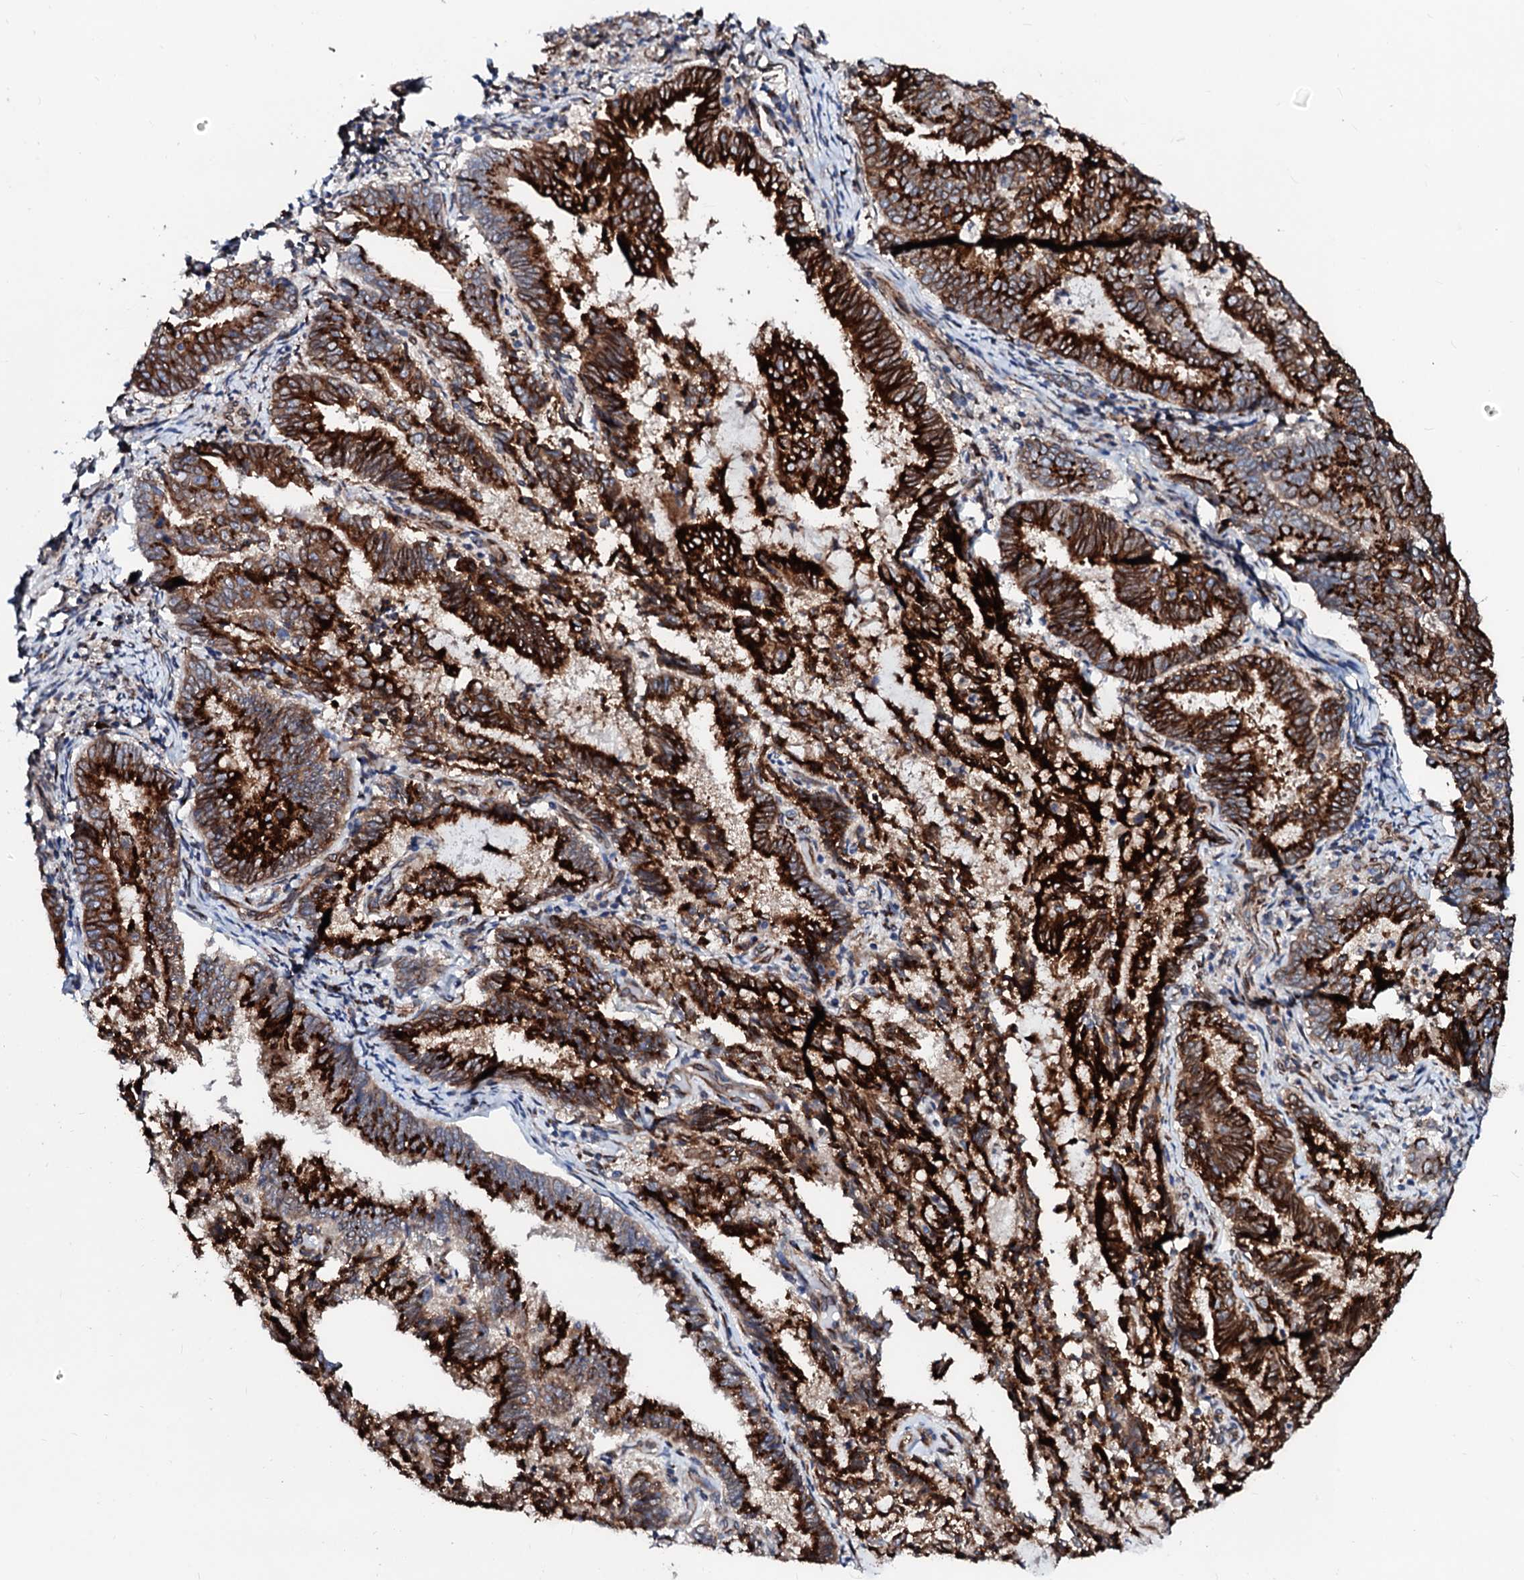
{"staining": {"intensity": "strong", "quantity": ">75%", "location": "cytoplasmic/membranous"}, "tissue": "endometrial cancer", "cell_type": "Tumor cells", "image_type": "cancer", "snomed": [{"axis": "morphology", "description": "Adenocarcinoma, NOS"}, {"axis": "topography", "description": "Endometrium"}], "caption": "The image shows immunohistochemical staining of endometrial cancer. There is strong cytoplasmic/membranous positivity is identified in approximately >75% of tumor cells.", "gene": "TMCO3", "patient": {"sex": "female", "age": 80}}